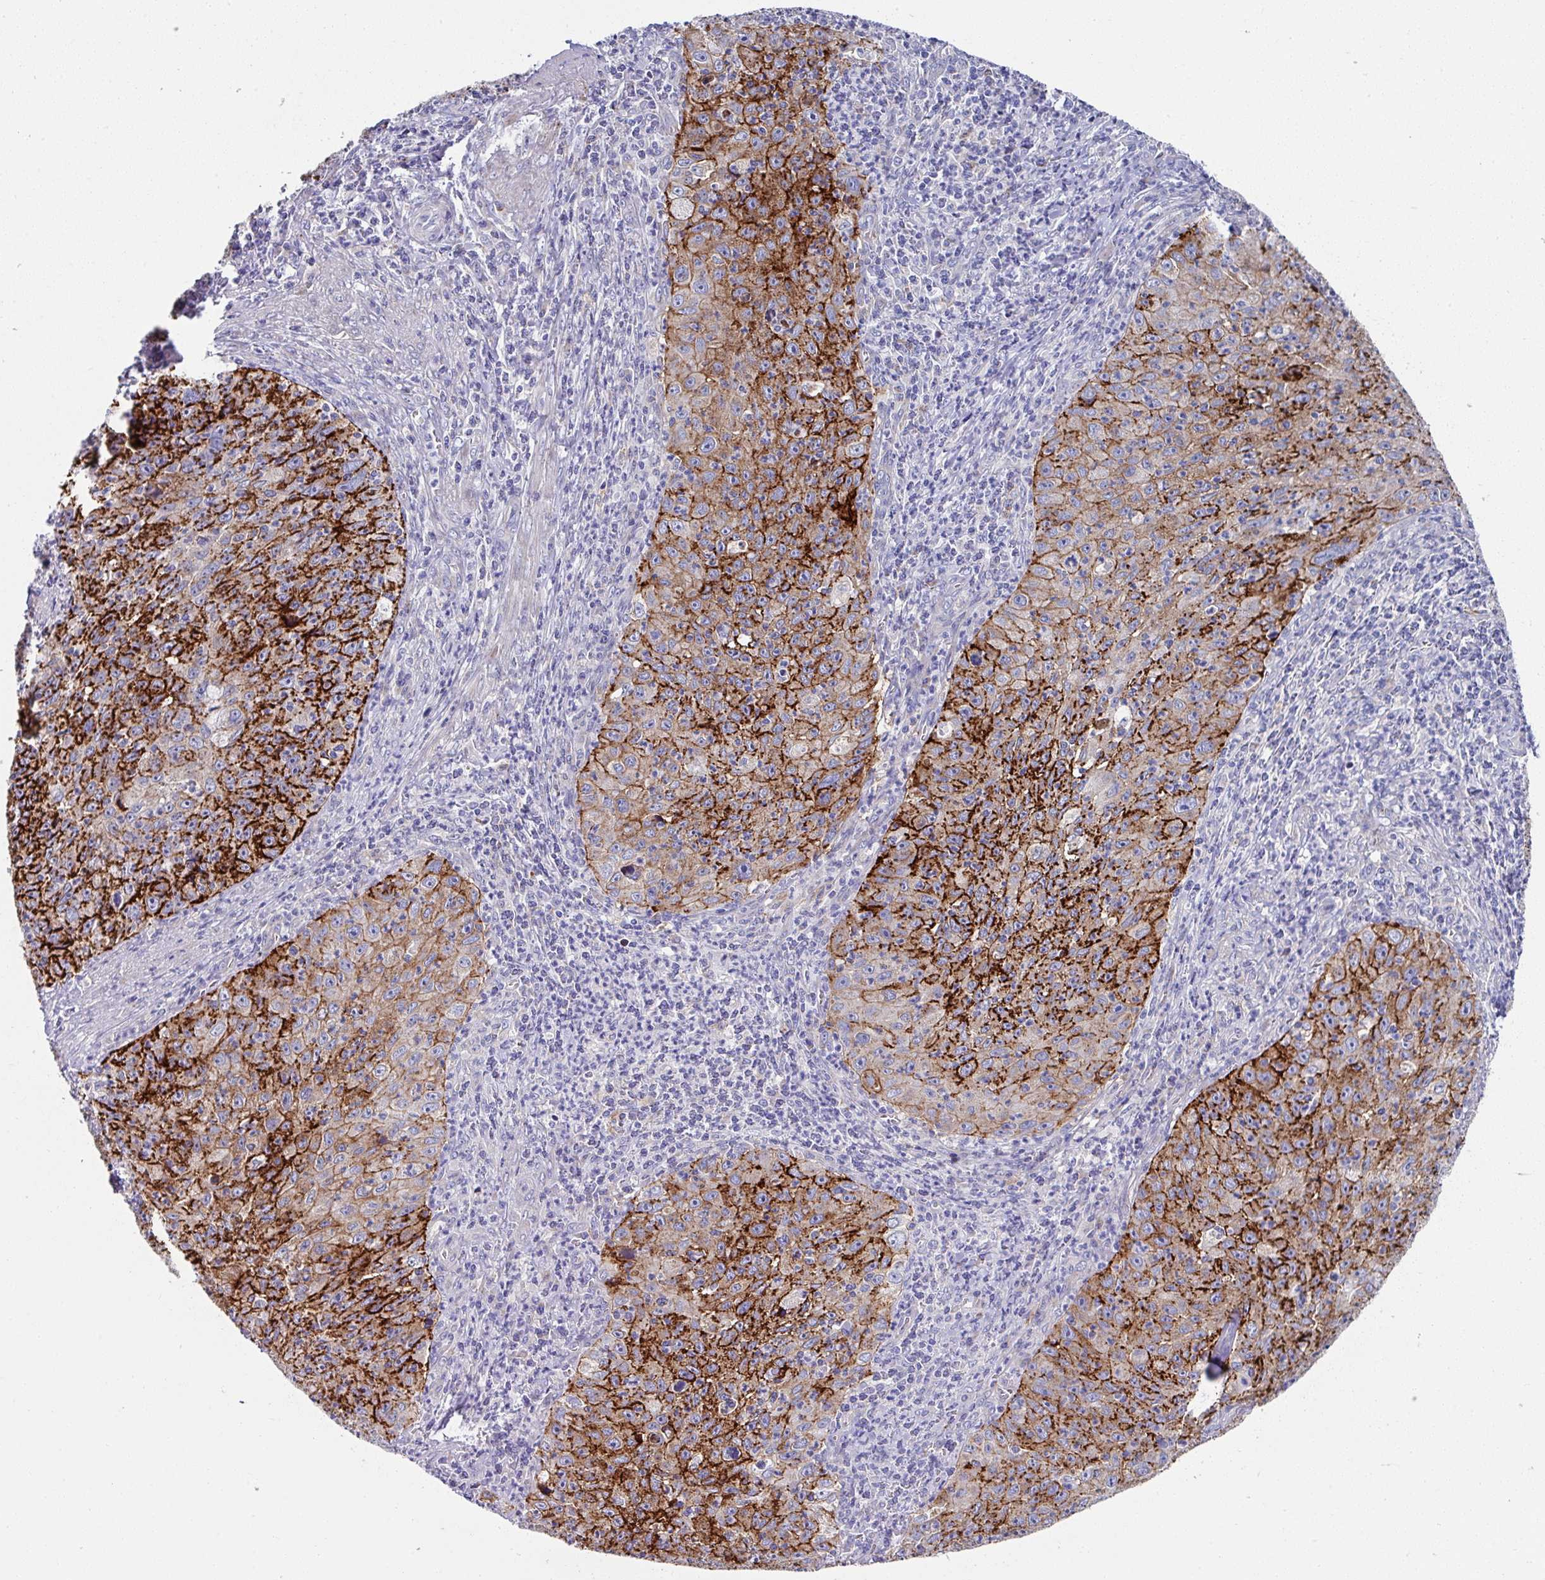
{"staining": {"intensity": "strong", "quantity": ">75%", "location": "cytoplasmic/membranous"}, "tissue": "cervical cancer", "cell_type": "Tumor cells", "image_type": "cancer", "snomed": [{"axis": "morphology", "description": "Squamous cell carcinoma, NOS"}, {"axis": "topography", "description": "Cervix"}], "caption": "This photomicrograph reveals immunohistochemistry staining of human cervical cancer (squamous cell carcinoma), with high strong cytoplasmic/membranous expression in about >75% of tumor cells.", "gene": "CLDN1", "patient": {"sex": "female", "age": 30}}